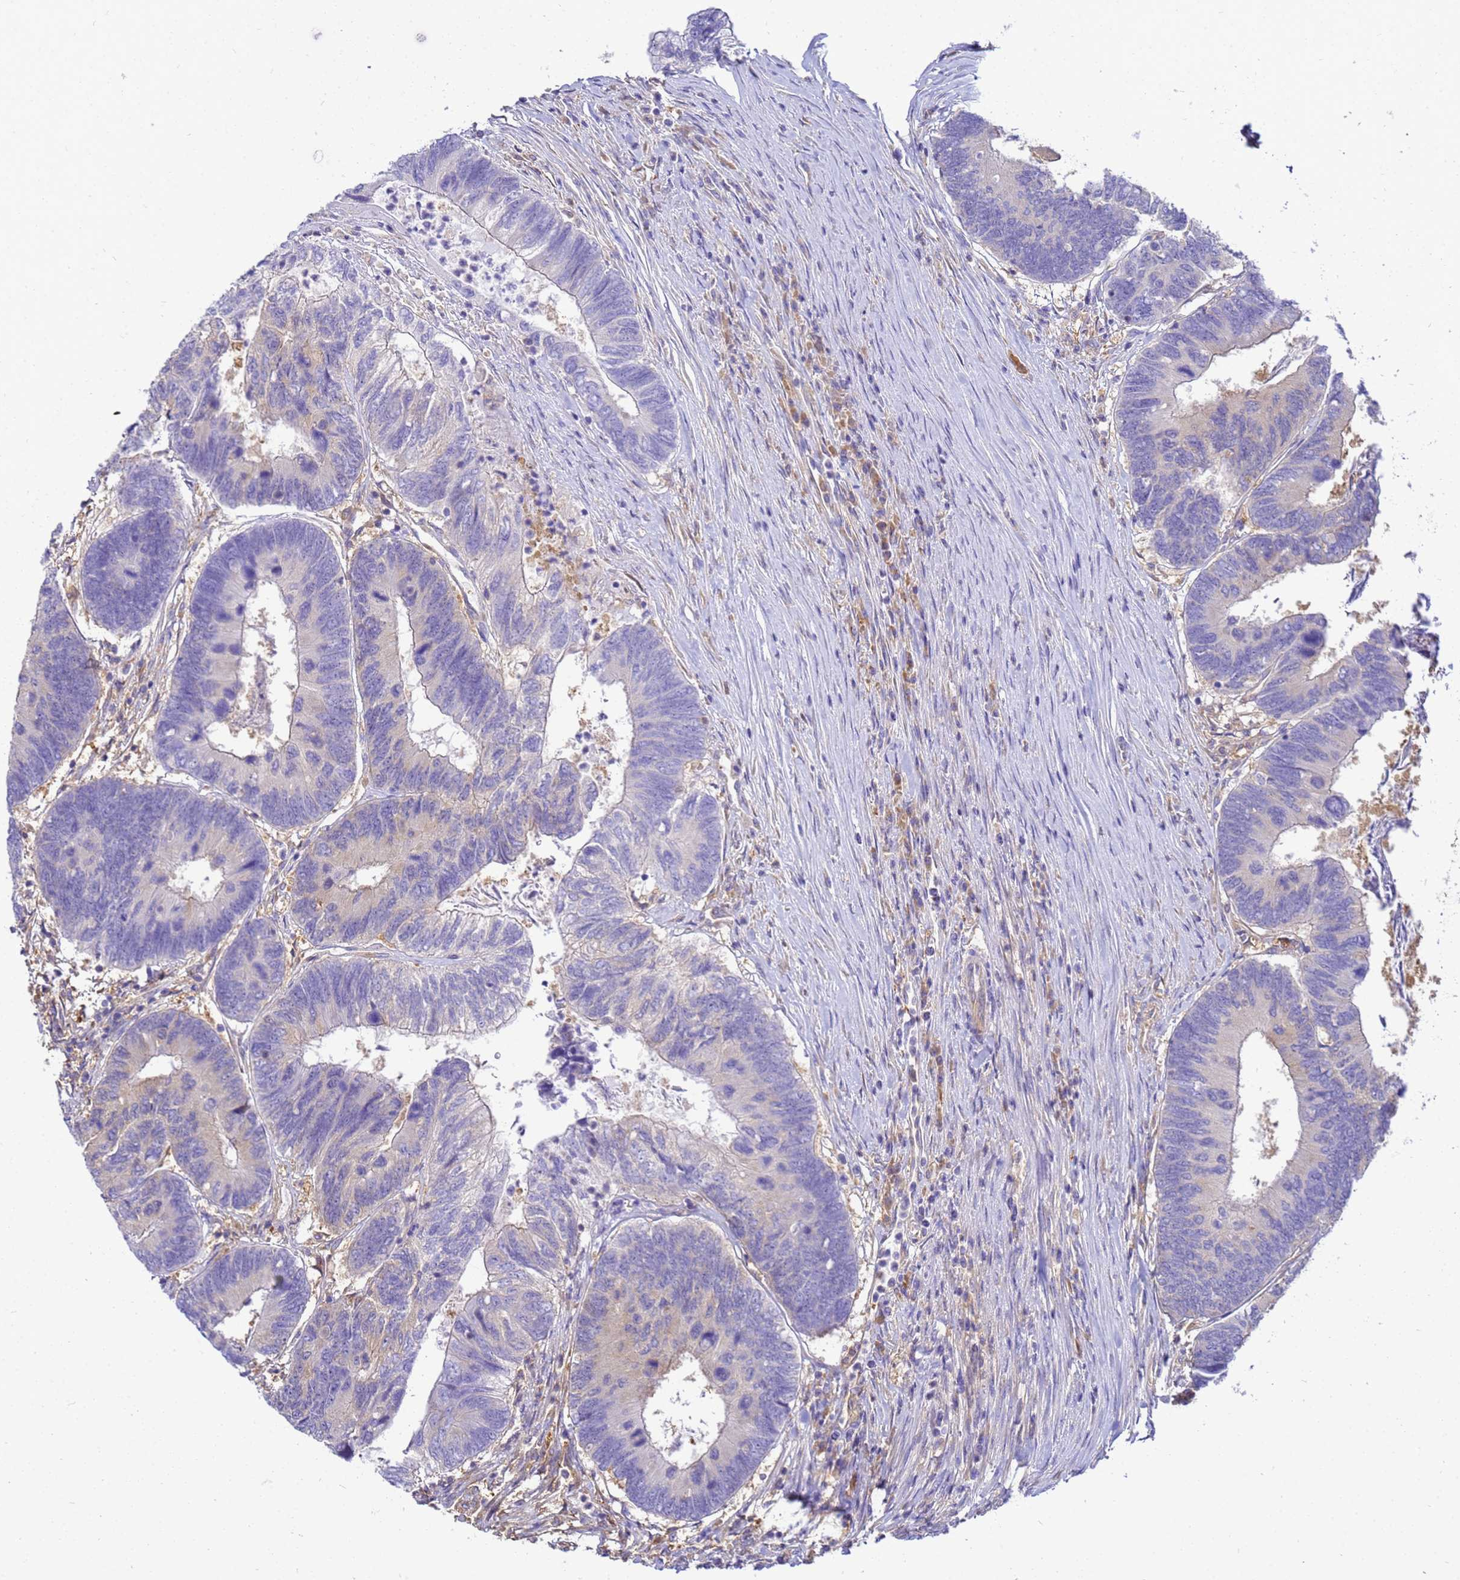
{"staining": {"intensity": "negative", "quantity": "none", "location": "none"}, "tissue": "colorectal cancer", "cell_type": "Tumor cells", "image_type": "cancer", "snomed": [{"axis": "morphology", "description": "Adenocarcinoma, NOS"}, {"axis": "topography", "description": "Colon"}], "caption": "Tumor cells are negative for brown protein staining in adenocarcinoma (colorectal). (Stains: DAB immunohistochemistry with hematoxylin counter stain, Microscopy: brightfield microscopy at high magnification).", "gene": "NARS1", "patient": {"sex": "female", "age": 67}}